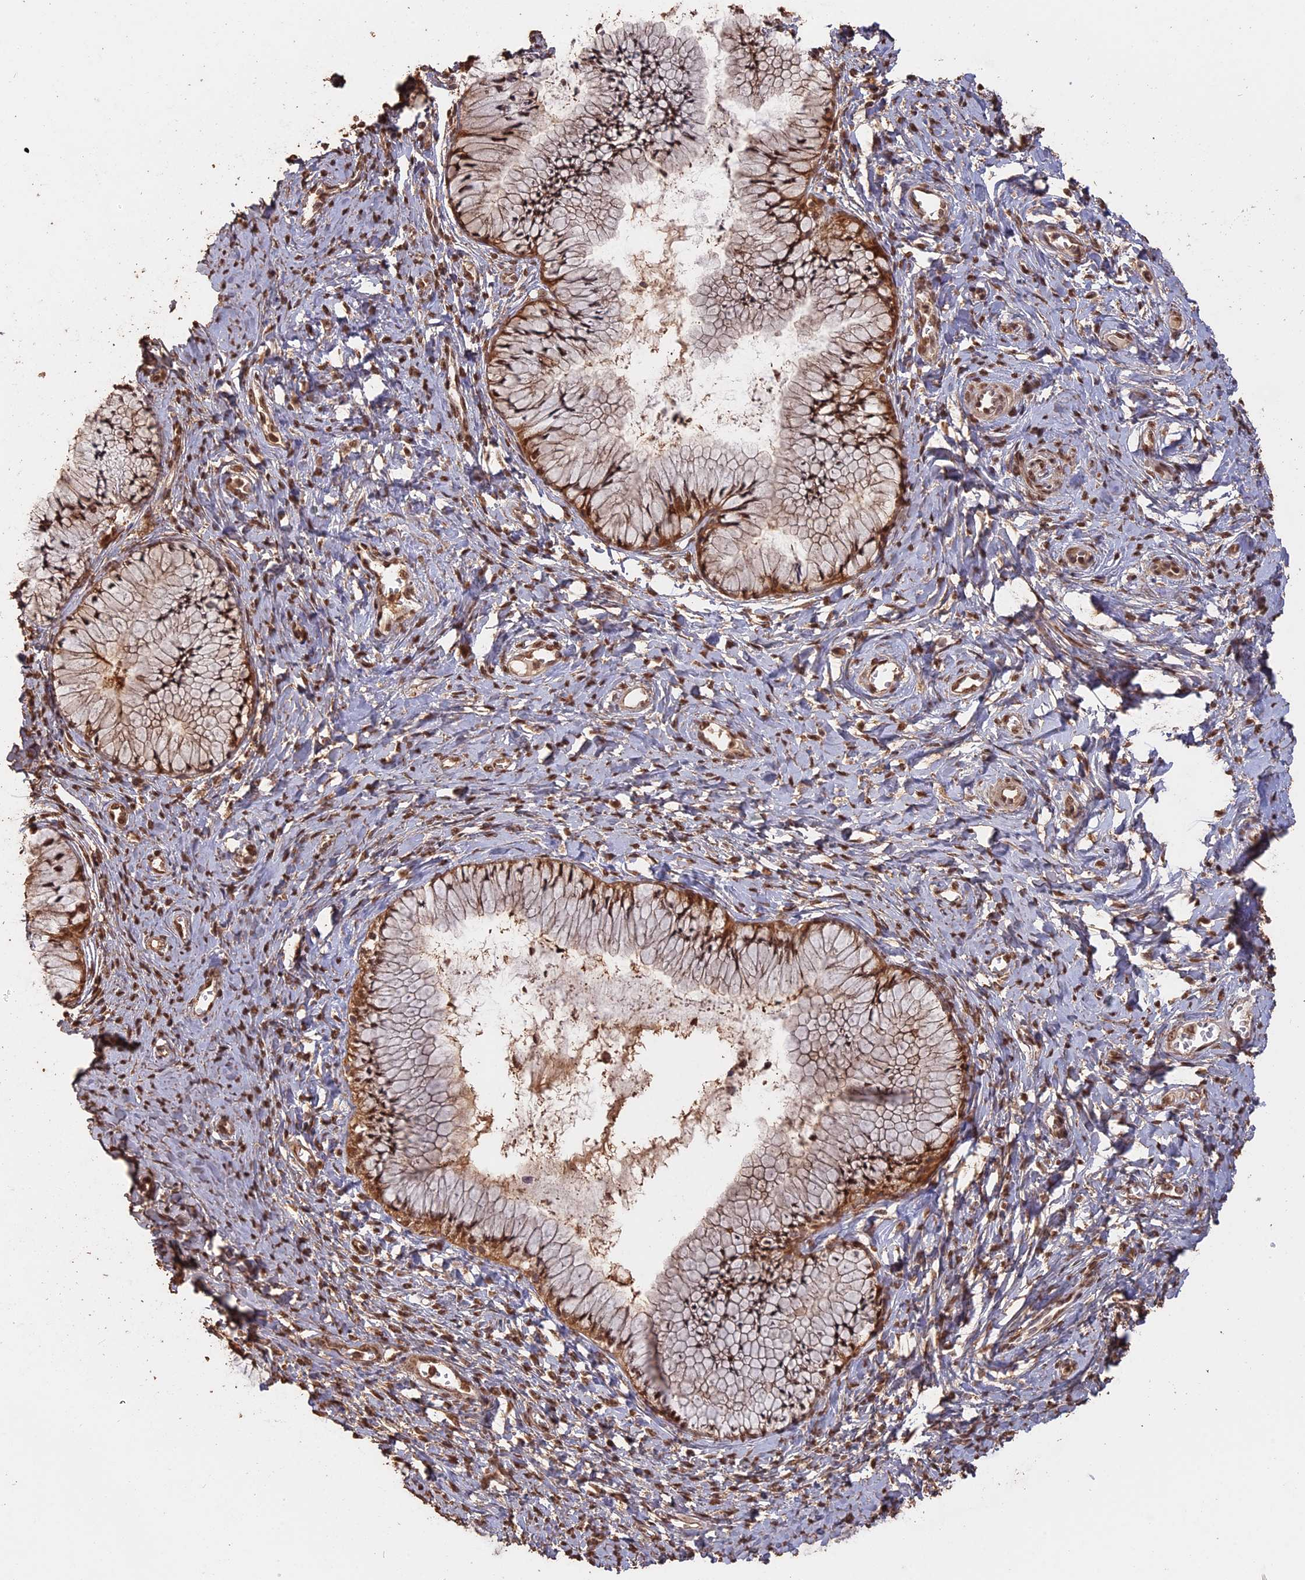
{"staining": {"intensity": "moderate", "quantity": ">75%", "location": "cytoplasmic/membranous,nuclear"}, "tissue": "cervix", "cell_type": "Glandular cells", "image_type": "normal", "snomed": [{"axis": "morphology", "description": "Normal tissue, NOS"}, {"axis": "topography", "description": "Cervix"}], "caption": "The micrograph displays immunohistochemical staining of unremarkable cervix. There is moderate cytoplasmic/membranous,nuclear staining is identified in about >75% of glandular cells.", "gene": "PSMC6", "patient": {"sex": "female", "age": 42}}